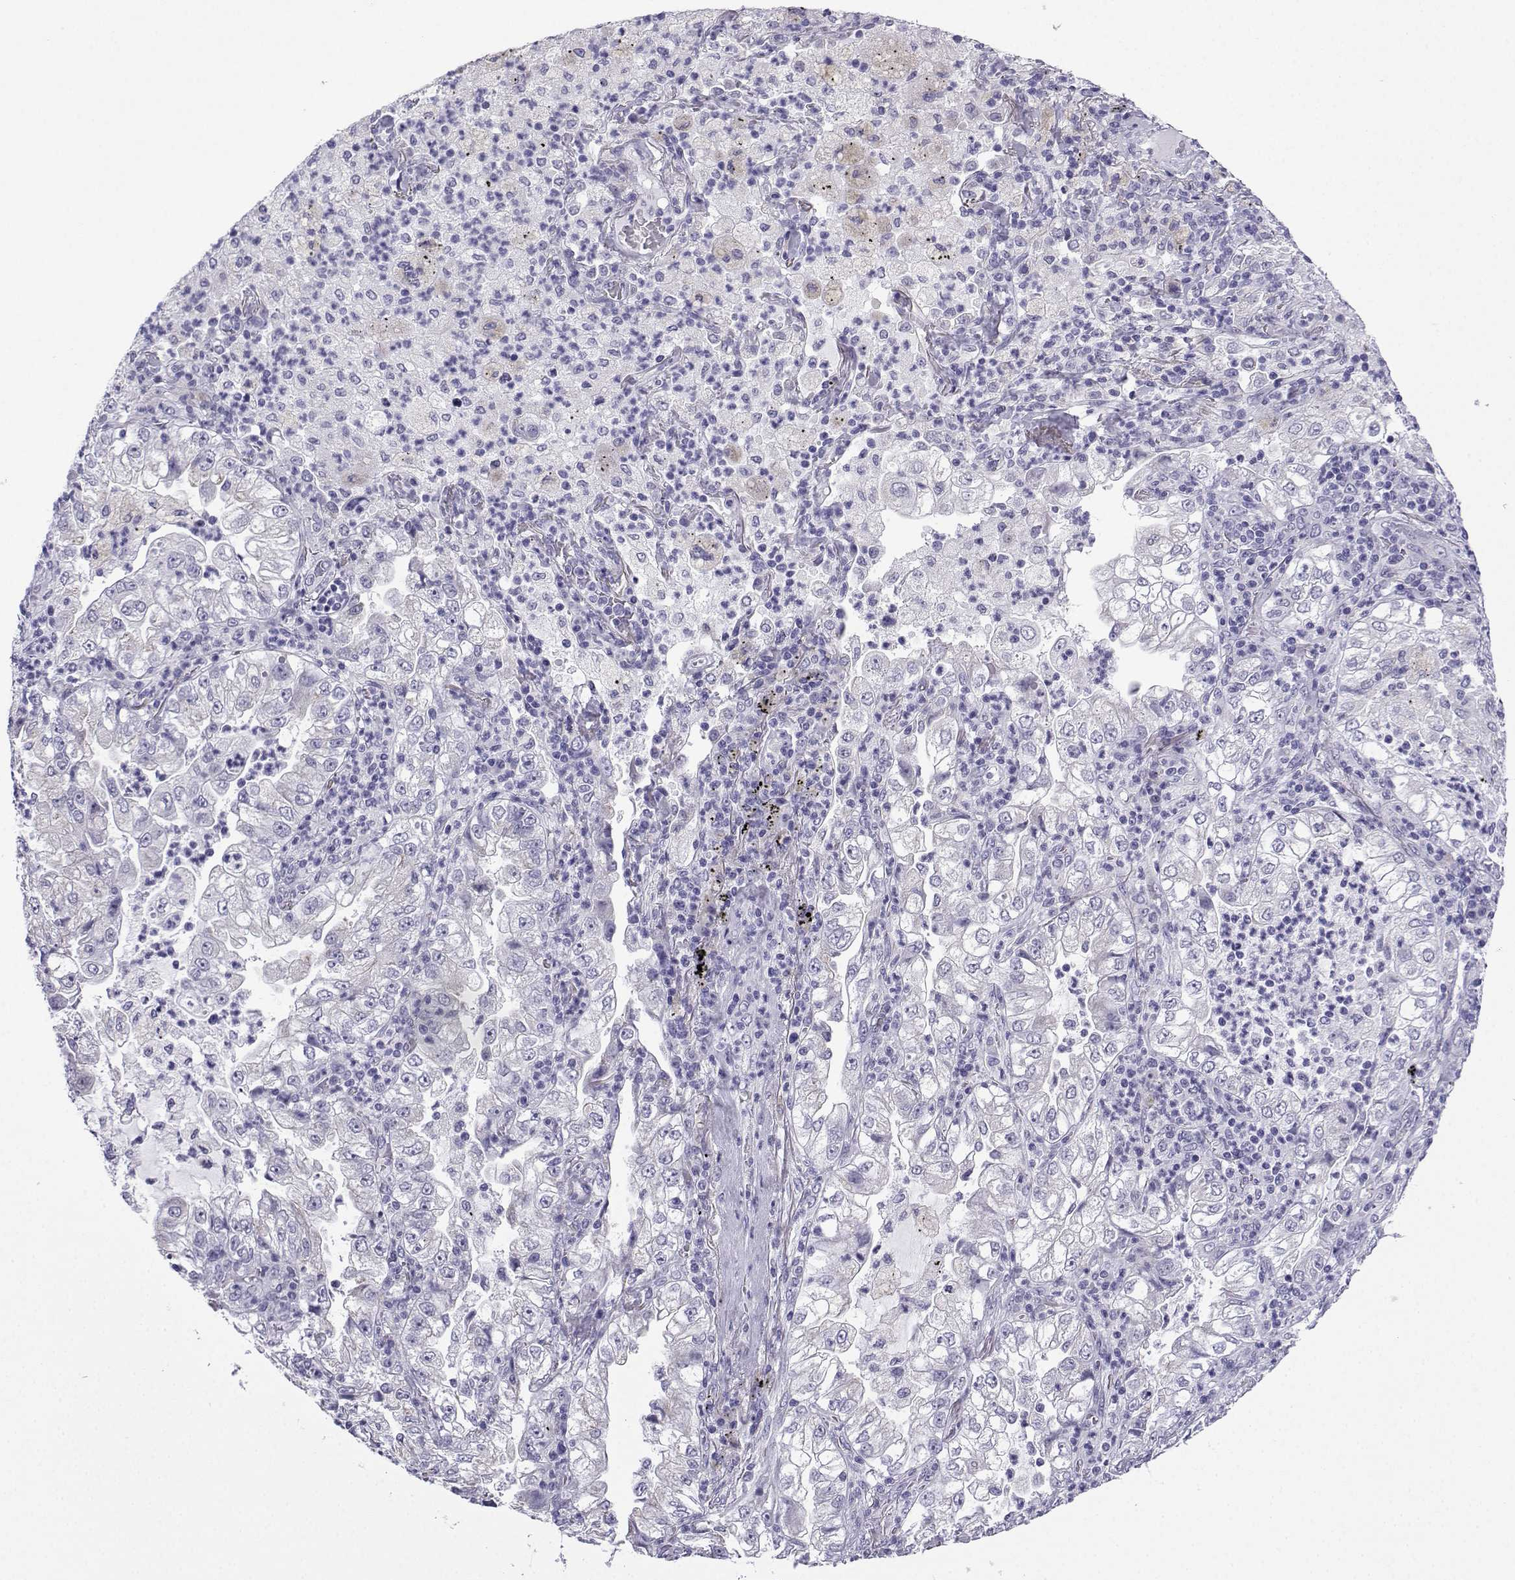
{"staining": {"intensity": "negative", "quantity": "none", "location": "none"}, "tissue": "lung cancer", "cell_type": "Tumor cells", "image_type": "cancer", "snomed": [{"axis": "morphology", "description": "Adenocarcinoma, NOS"}, {"axis": "topography", "description": "Lung"}], "caption": "Tumor cells show no significant protein positivity in lung adenocarcinoma.", "gene": "ACRBP", "patient": {"sex": "female", "age": 73}}